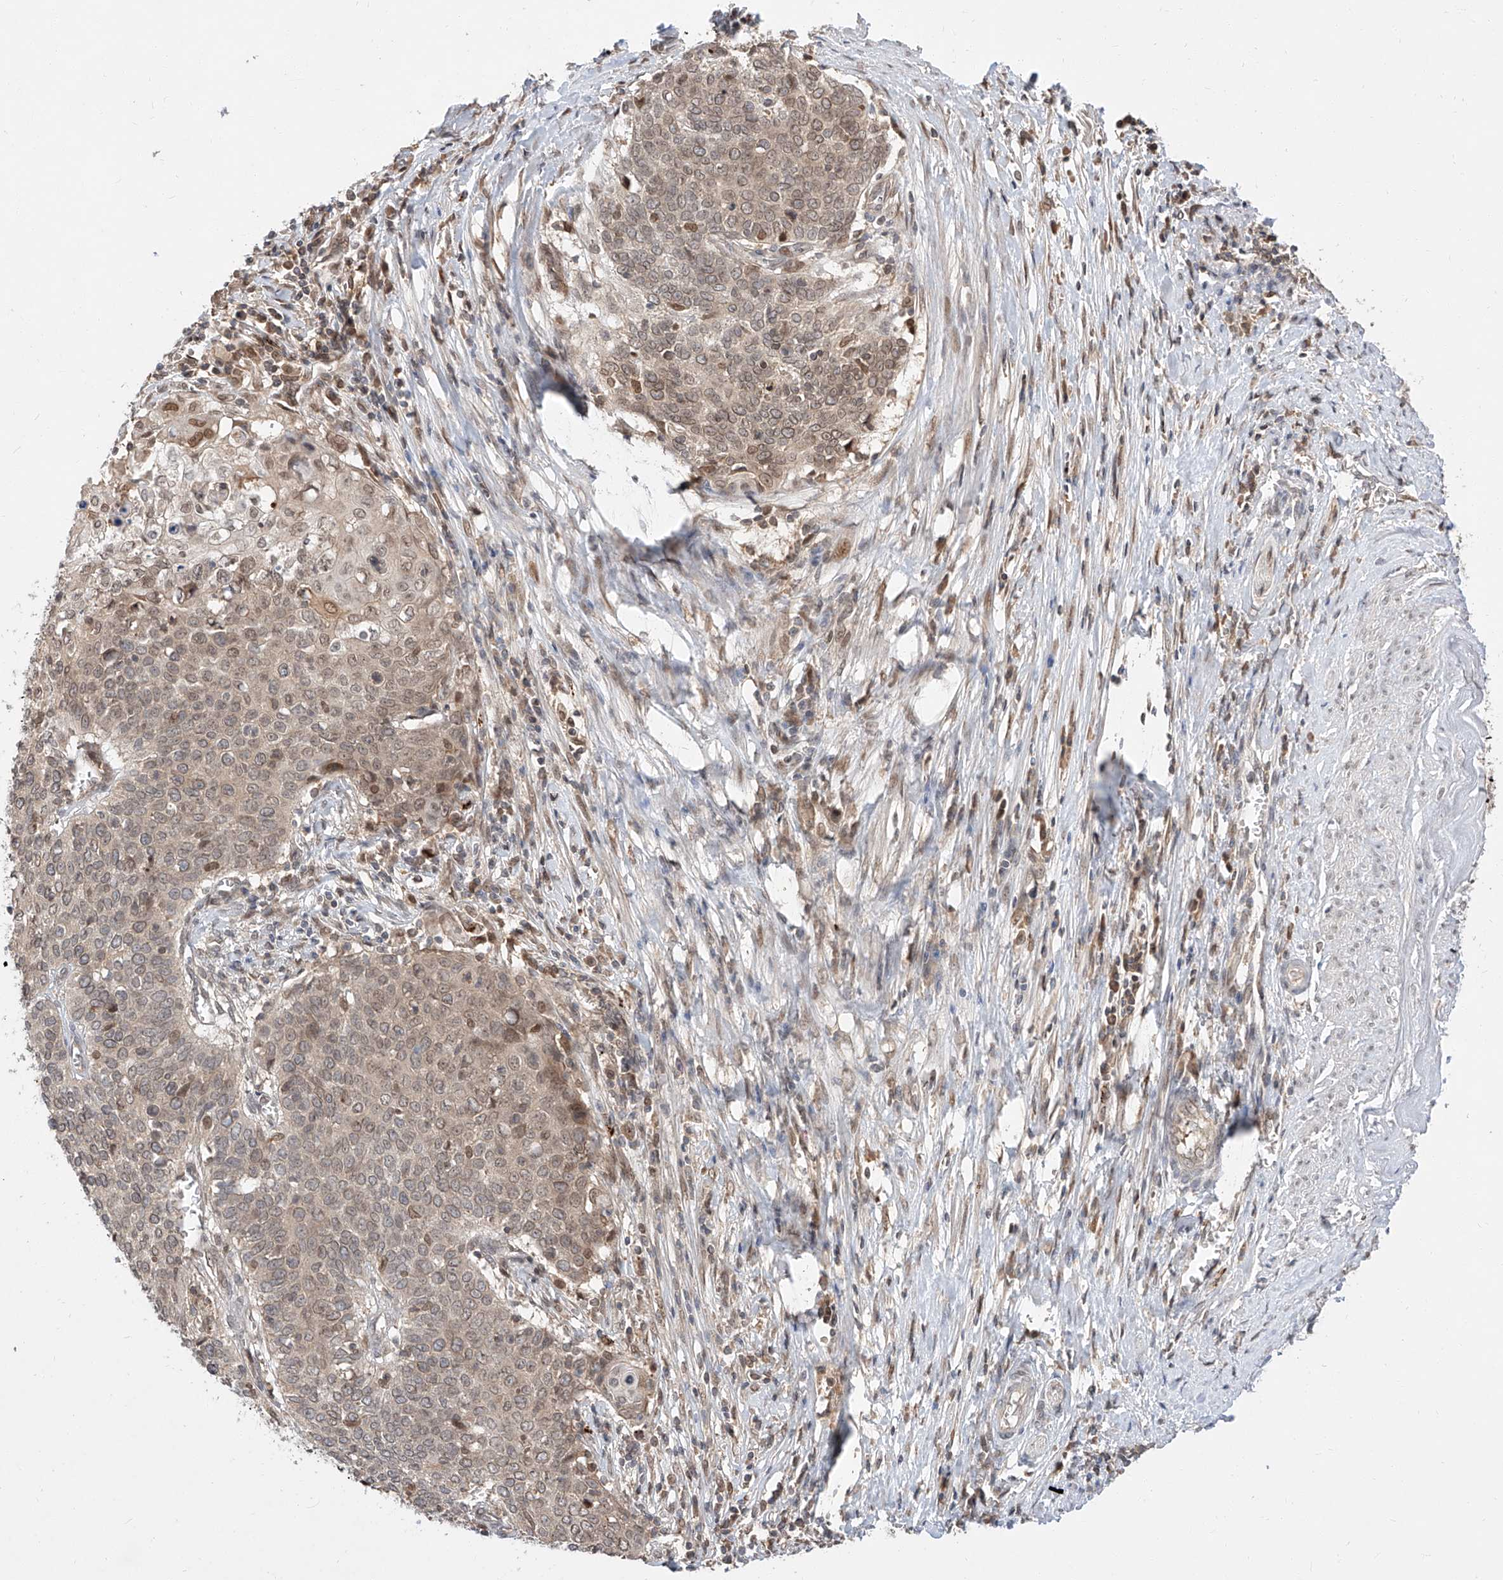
{"staining": {"intensity": "weak", "quantity": ">75%", "location": "cytoplasmic/membranous,nuclear"}, "tissue": "cervical cancer", "cell_type": "Tumor cells", "image_type": "cancer", "snomed": [{"axis": "morphology", "description": "Squamous cell carcinoma, NOS"}, {"axis": "topography", "description": "Cervix"}], "caption": "A high-resolution photomicrograph shows immunohistochemistry staining of cervical cancer, which demonstrates weak cytoplasmic/membranous and nuclear expression in about >75% of tumor cells. (DAB IHC, brown staining for protein, blue staining for nuclei).", "gene": "DIRAS3", "patient": {"sex": "female", "age": 39}}